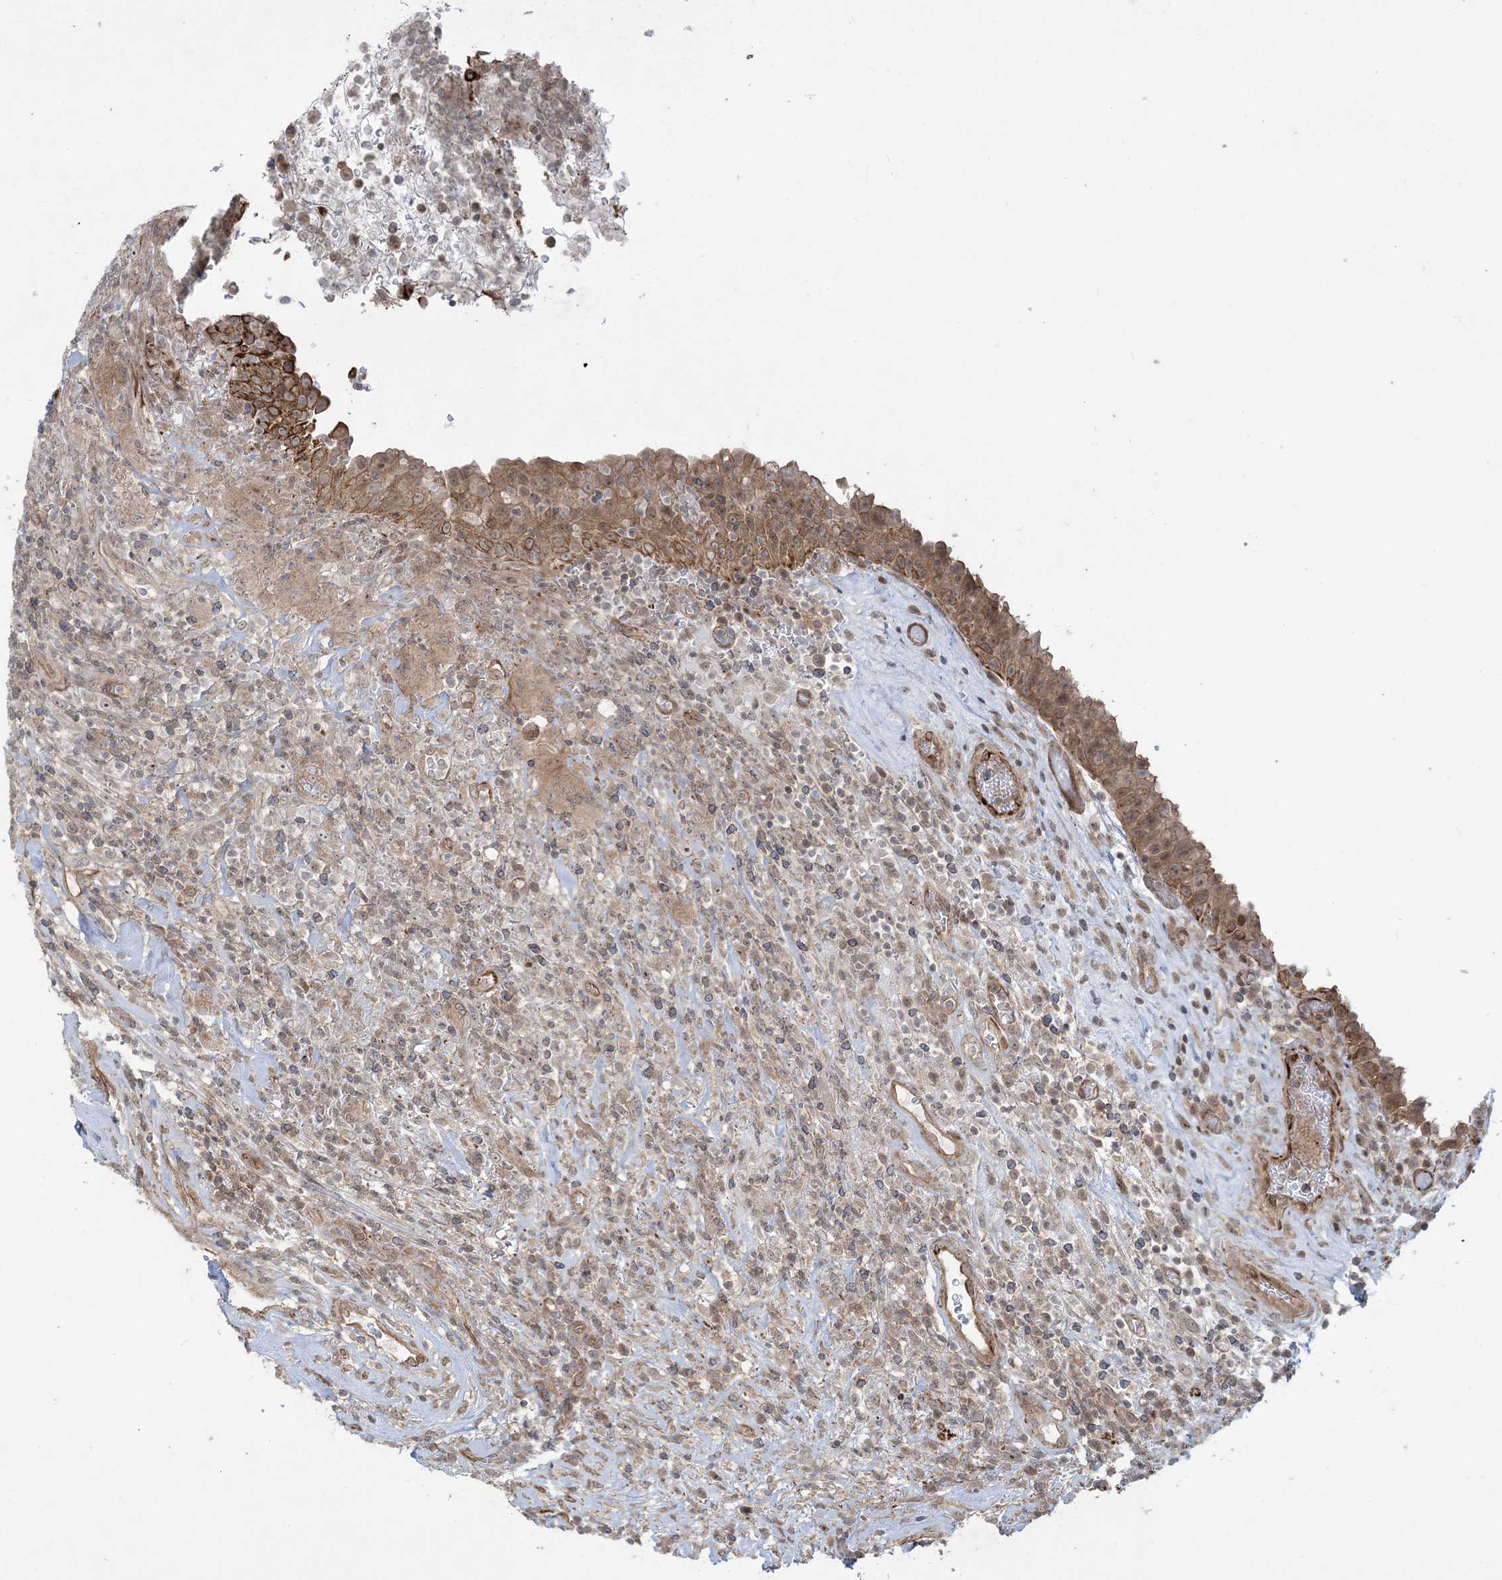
{"staining": {"intensity": "strong", "quantity": ">75%", "location": "cytoplasmic/membranous"}, "tissue": "urinary bladder", "cell_type": "Urothelial cells", "image_type": "normal", "snomed": [{"axis": "morphology", "description": "Normal tissue, NOS"}, {"axis": "morphology", "description": "Inflammation, NOS"}, {"axis": "topography", "description": "Urinary bladder"}], "caption": "Urinary bladder stained for a protein (brown) reveals strong cytoplasmic/membranous positive positivity in approximately >75% of urothelial cells.", "gene": "SOGA3", "patient": {"sex": "female", "age": 75}}